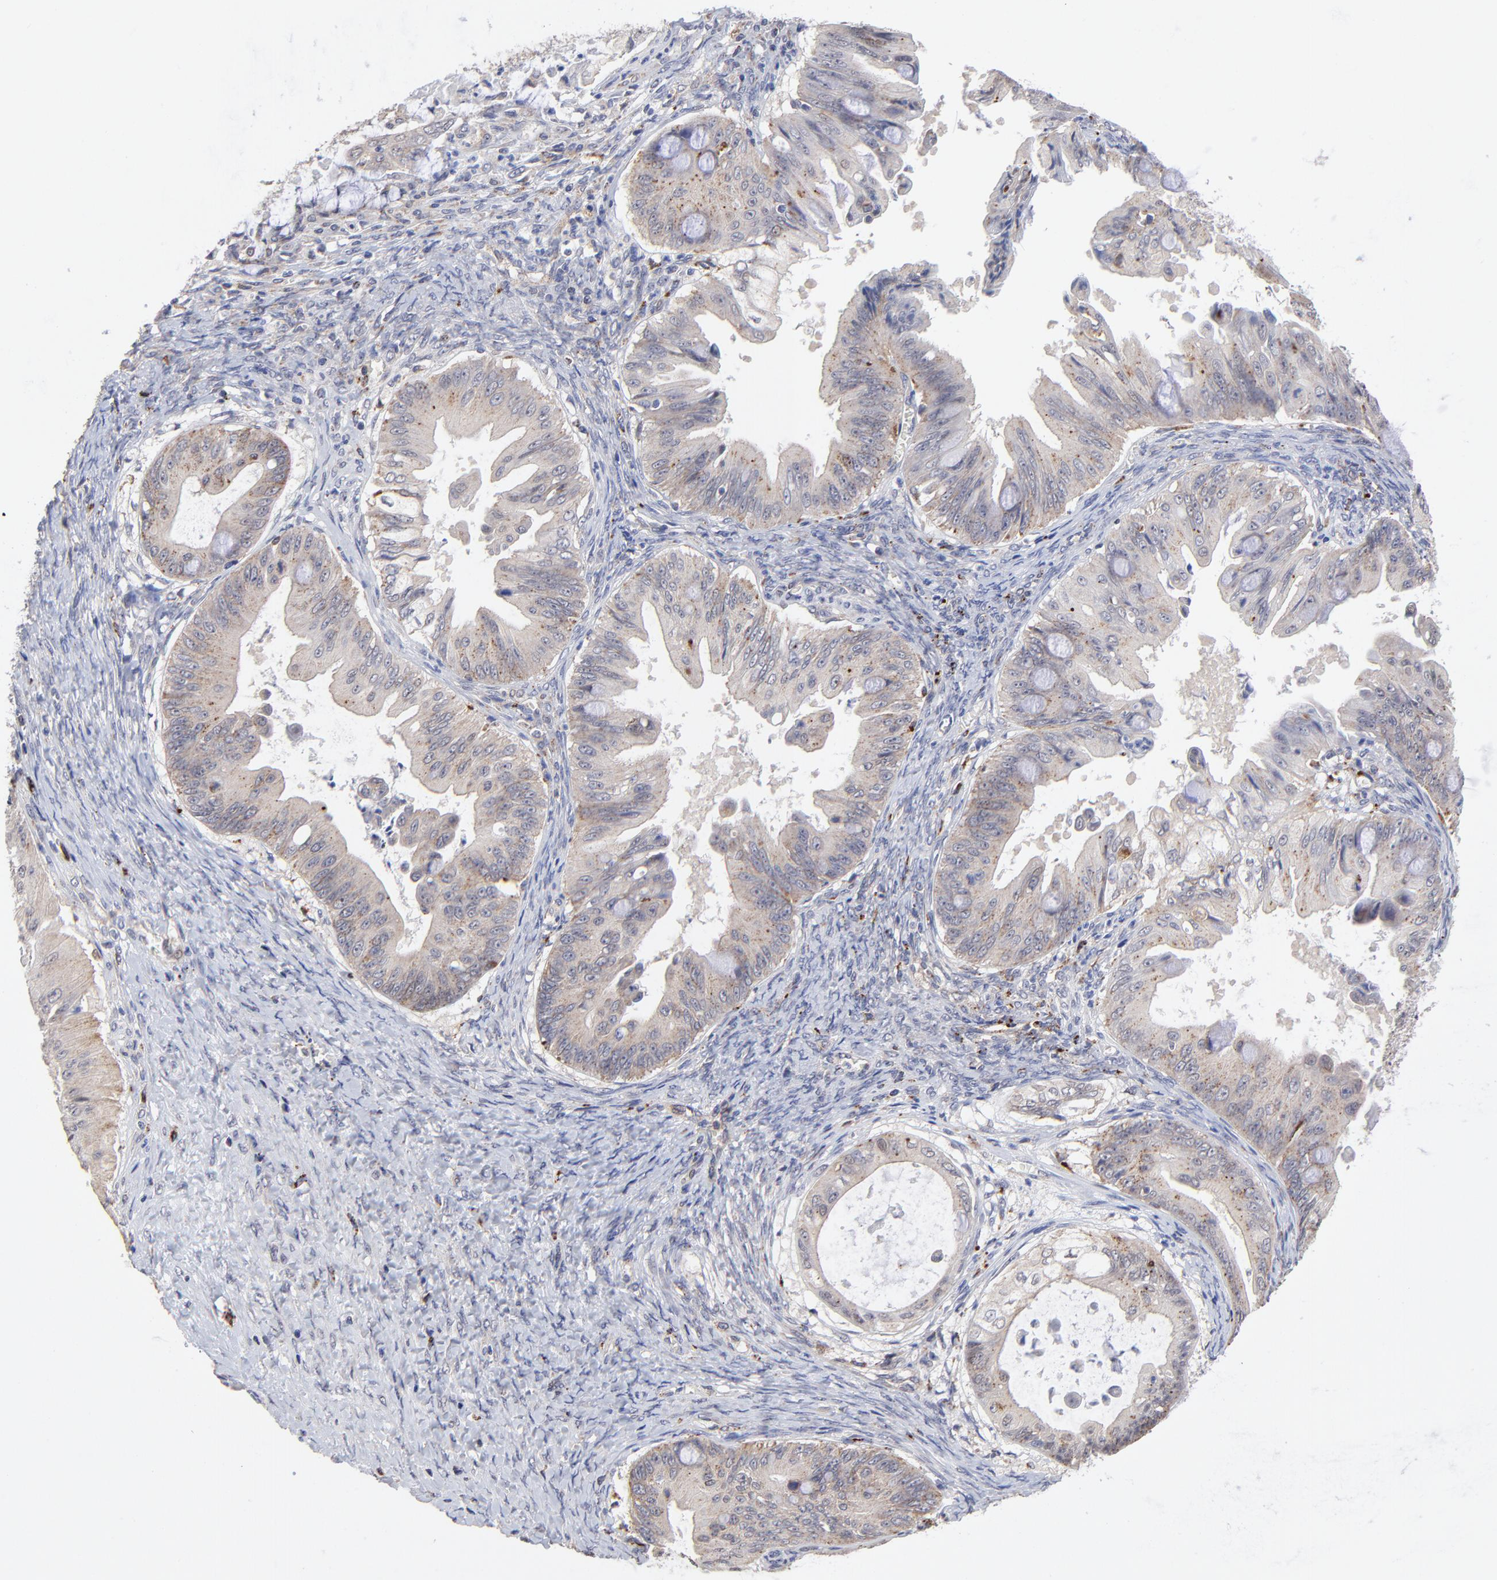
{"staining": {"intensity": "weak", "quantity": "25%-75%", "location": "cytoplasmic/membranous"}, "tissue": "ovarian cancer", "cell_type": "Tumor cells", "image_type": "cancer", "snomed": [{"axis": "morphology", "description": "Cystadenocarcinoma, mucinous, NOS"}, {"axis": "topography", "description": "Ovary"}], "caption": "The micrograph displays a brown stain indicating the presence of a protein in the cytoplasmic/membranous of tumor cells in ovarian cancer.", "gene": "PDE4B", "patient": {"sex": "female", "age": 37}}